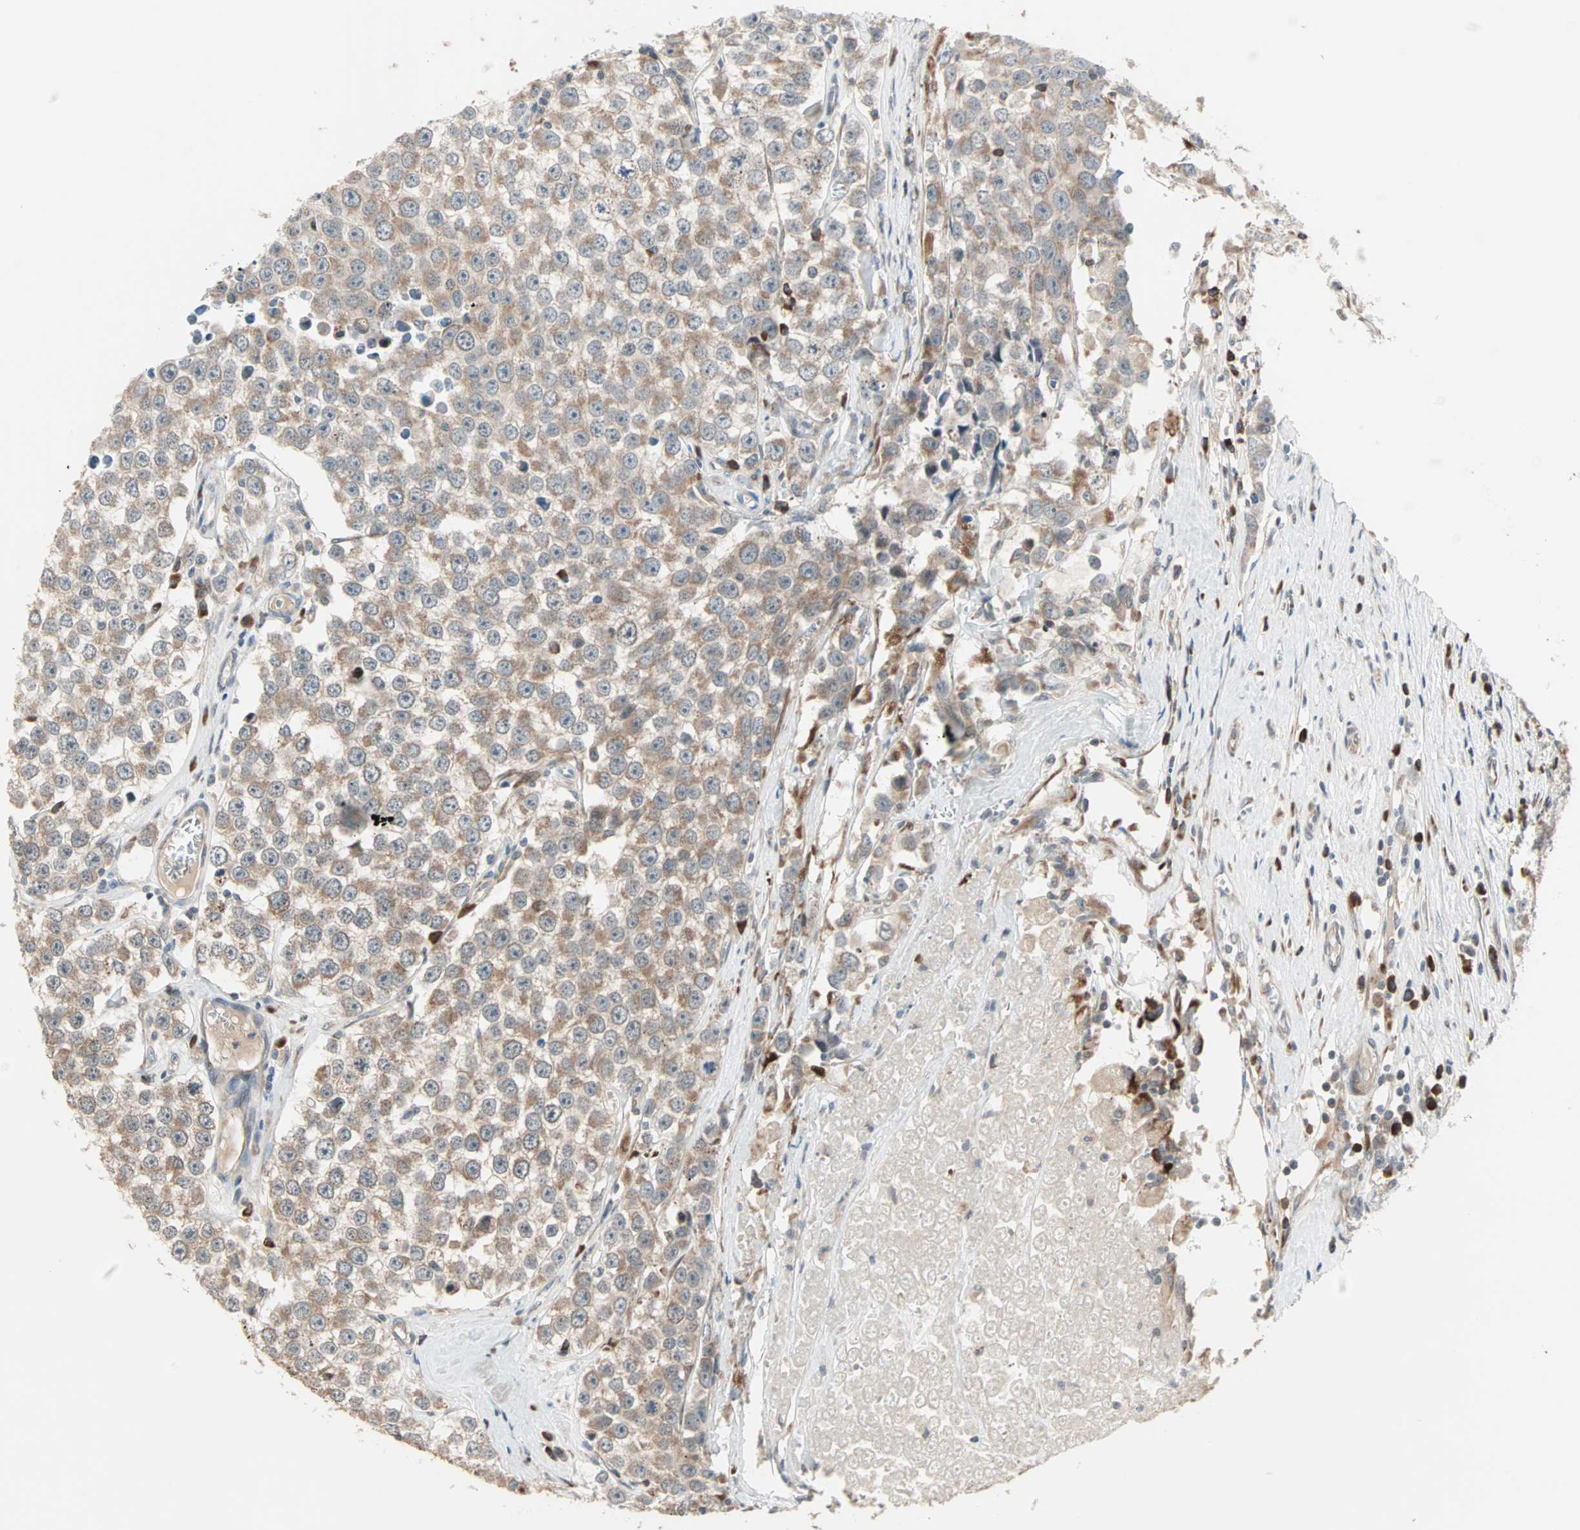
{"staining": {"intensity": "moderate", "quantity": ">75%", "location": "cytoplasmic/membranous"}, "tissue": "testis cancer", "cell_type": "Tumor cells", "image_type": "cancer", "snomed": [{"axis": "morphology", "description": "Seminoma, NOS"}, {"axis": "morphology", "description": "Carcinoma, Embryonal, NOS"}, {"axis": "topography", "description": "Testis"}], "caption": "Moderate cytoplasmic/membranous staining for a protein is seen in about >75% of tumor cells of embryonal carcinoma (testis) using immunohistochemistry (IHC).", "gene": "SAR1A", "patient": {"sex": "male", "age": 52}}